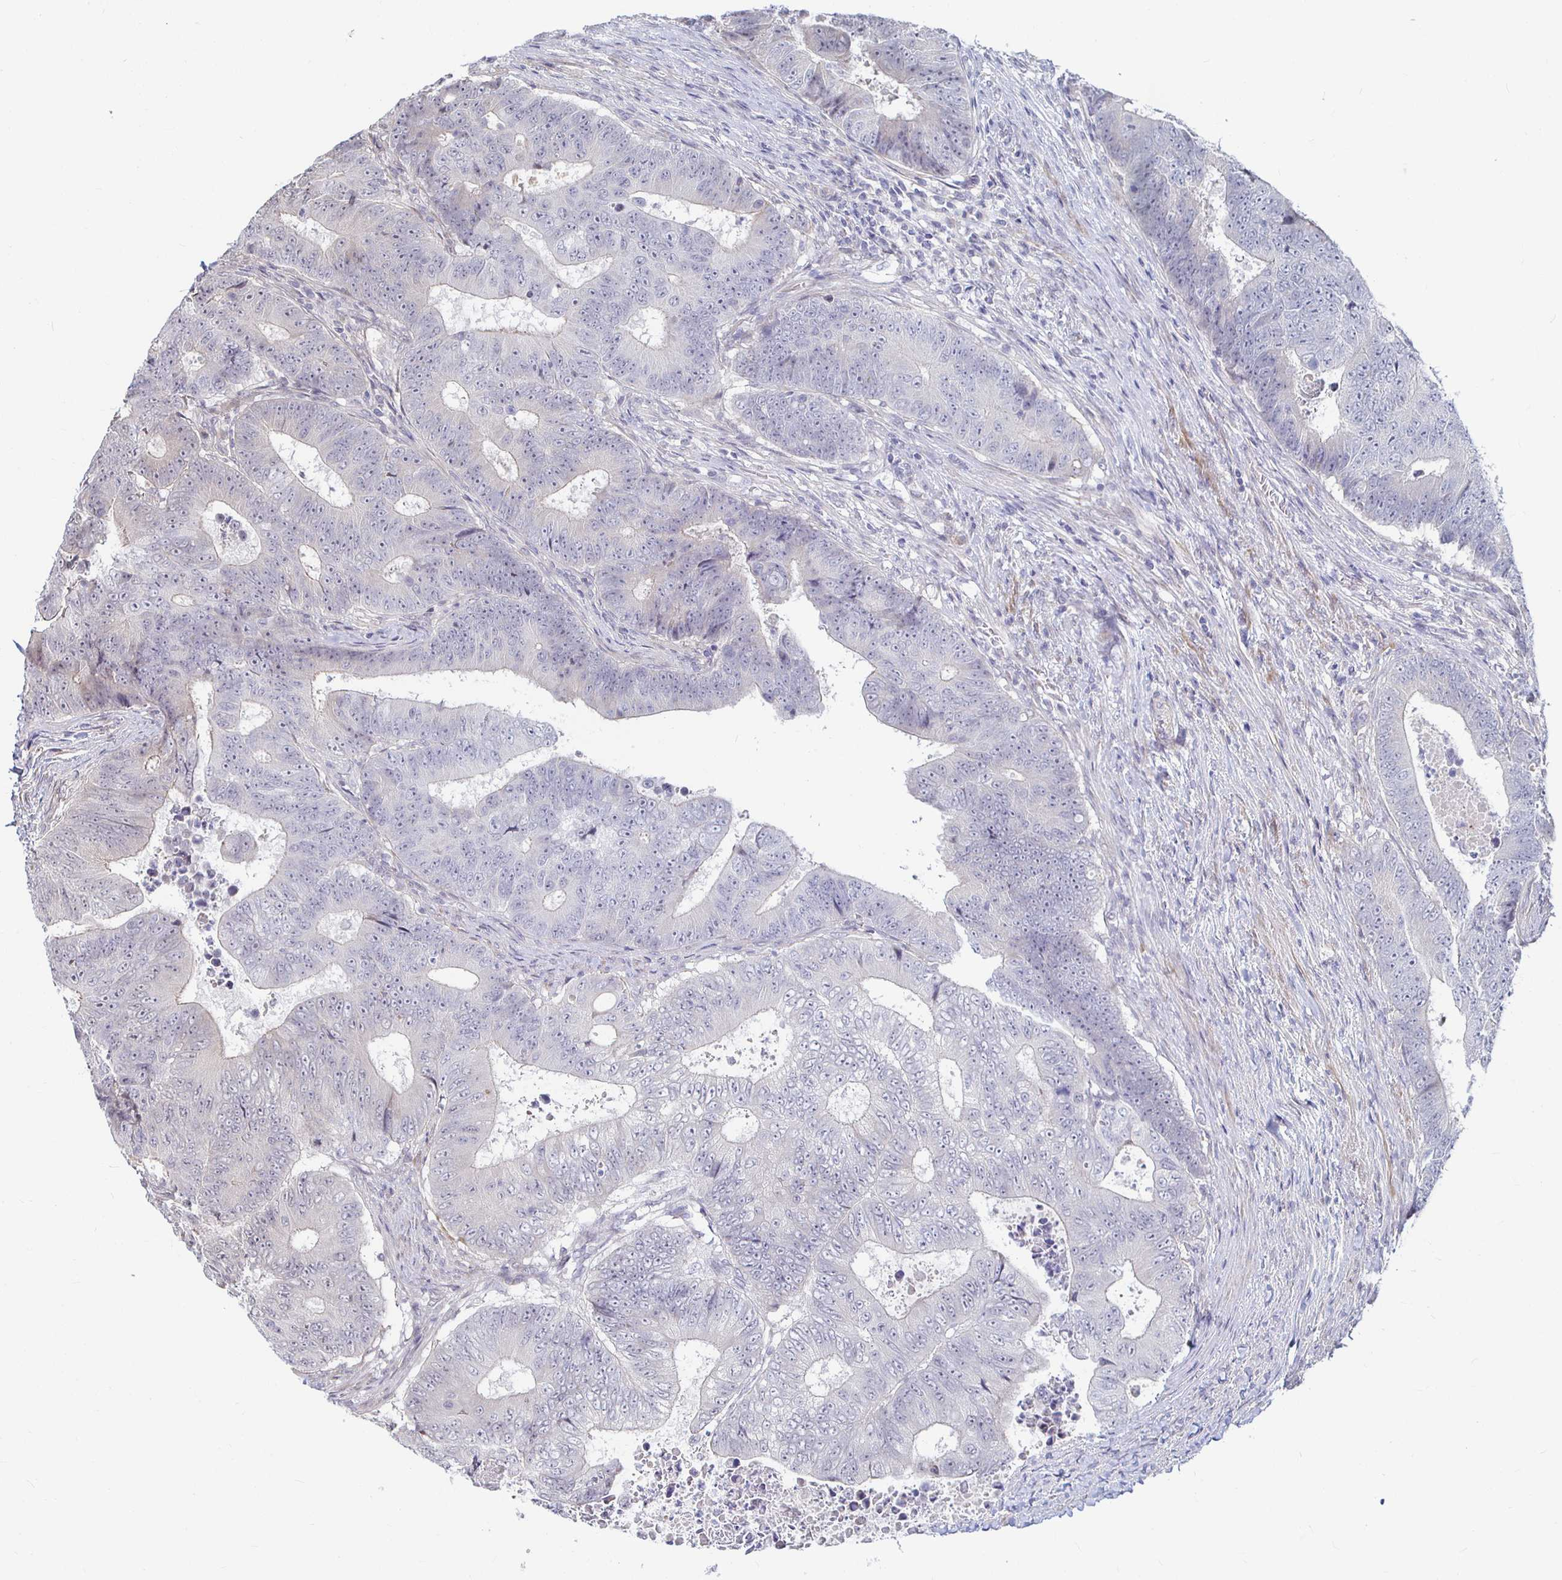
{"staining": {"intensity": "negative", "quantity": "none", "location": "none"}, "tissue": "colorectal cancer", "cell_type": "Tumor cells", "image_type": "cancer", "snomed": [{"axis": "morphology", "description": "Adenocarcinoma, NOS"}, {"axis": "topography", "description": "Colon"}], "caption": "Immunohistochemistry photomicrograph of human adenocarcinoma (colorectal) stained for a protein (brown), which displays no expression in tumor cells.", "gene": "CAPN11", "patient": {"sex": "female", "age": 48}}